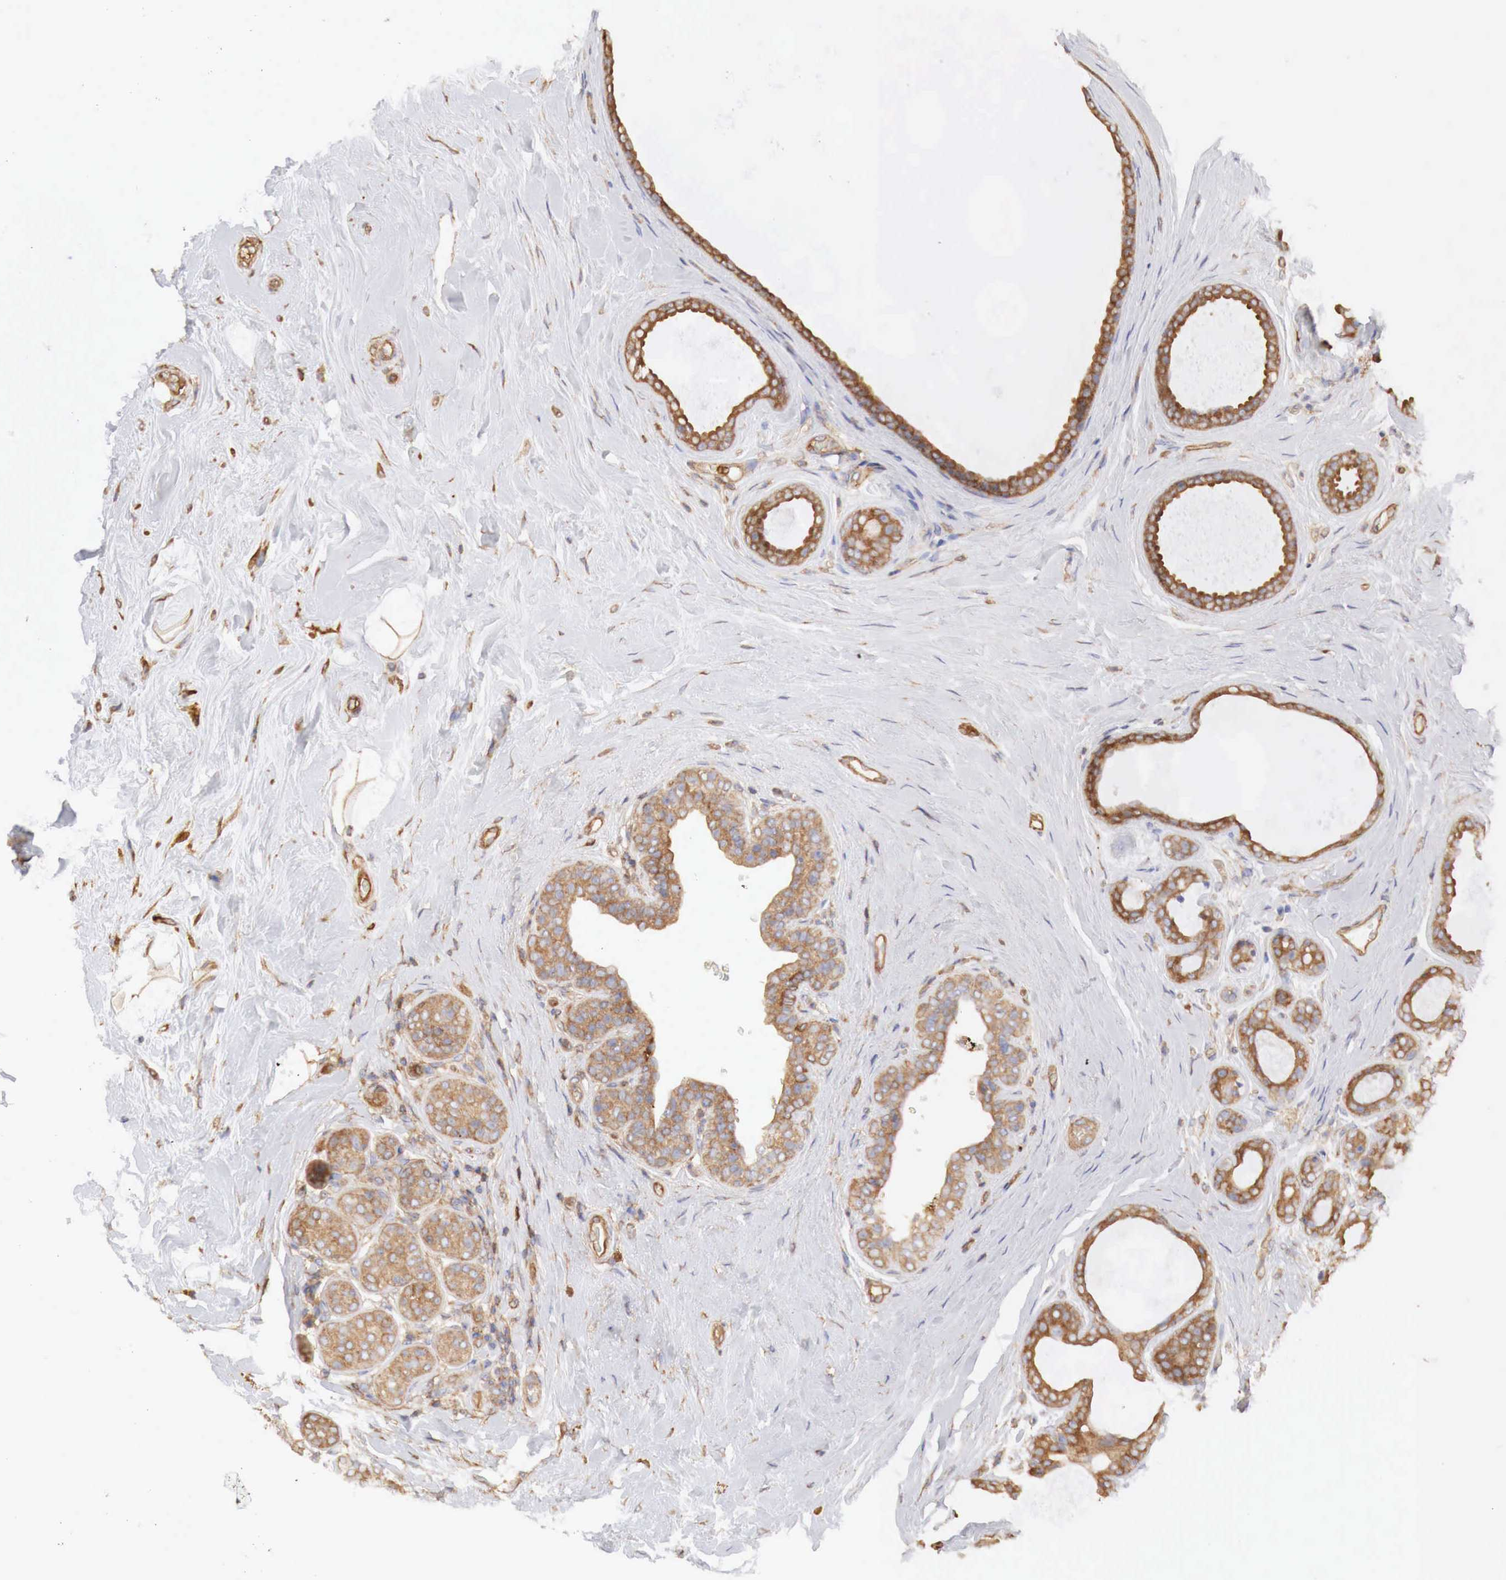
{"staining": {"intensity": "strong", "quantity": "25%-75%", "location": "cytoplasmic/membranous"}, "tissue": "breast cancer", "cell_type": "Tumor cells", "image_type": "cancer", "snomed": [{"axis": "morphology", "description": "Duct carcinoma"}, {"axis": "topography", "description": "Breast"}], "caption": "The photomicrograph reveals staining of breast invasive ductal carcinoma, revealing strong cytoplasmic/membranous protein expression (brown color) within tumor cells. (DAB (3,3'-diaminobenzidine) IHC with brightfield microscopy, high magnification).", "gene": "G6PD", "patient": {"sex": "female", "age": 72}}